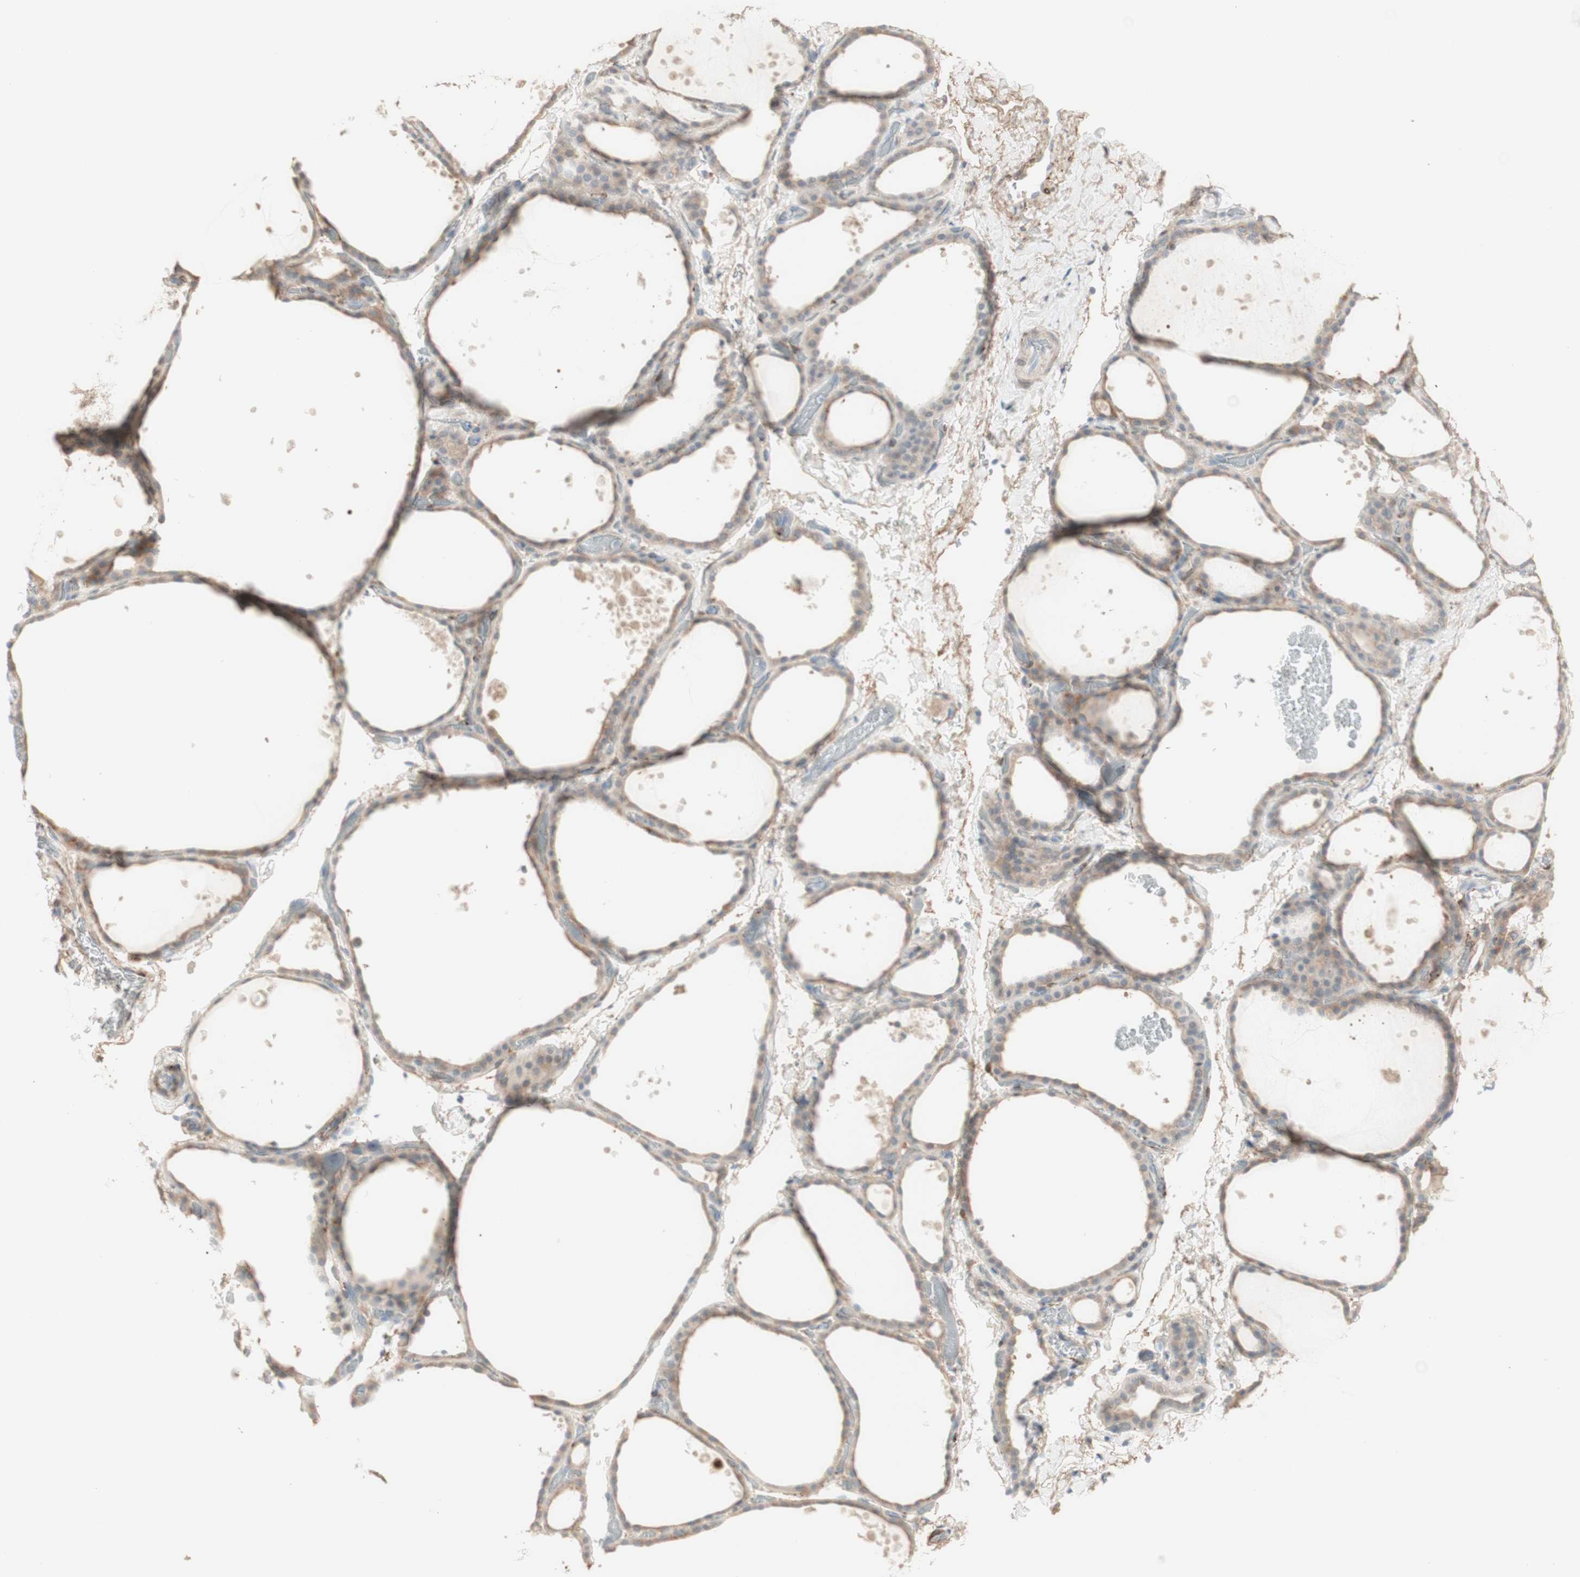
{"staining": {"intensity": "weak", "quantity": ">75%", "location": "cytoplasmic/membranous"}, "tissue": "thyroid gland", "cell_type": "Glandular cells", "image_type": "normal", "snomed": [{"axis": "morphology", "description": "Normal tissue, NOS"}, {"axis": "topography", "description": "Thyroid gland"}], "caption": "Glandular cells demonstrate low levels of weak cytoplasmic/membranous expression in approximately >75% of cells in unremarkable human thyroid gland. The staining is performed using DAB (3,3'-diaminobenzidine) brown chromogen to label protein expression. The nuclei are counter-stained blue using hematoxylin.", "gene": "MUC3A", "patient": {"sex": "female", "age": 44}}